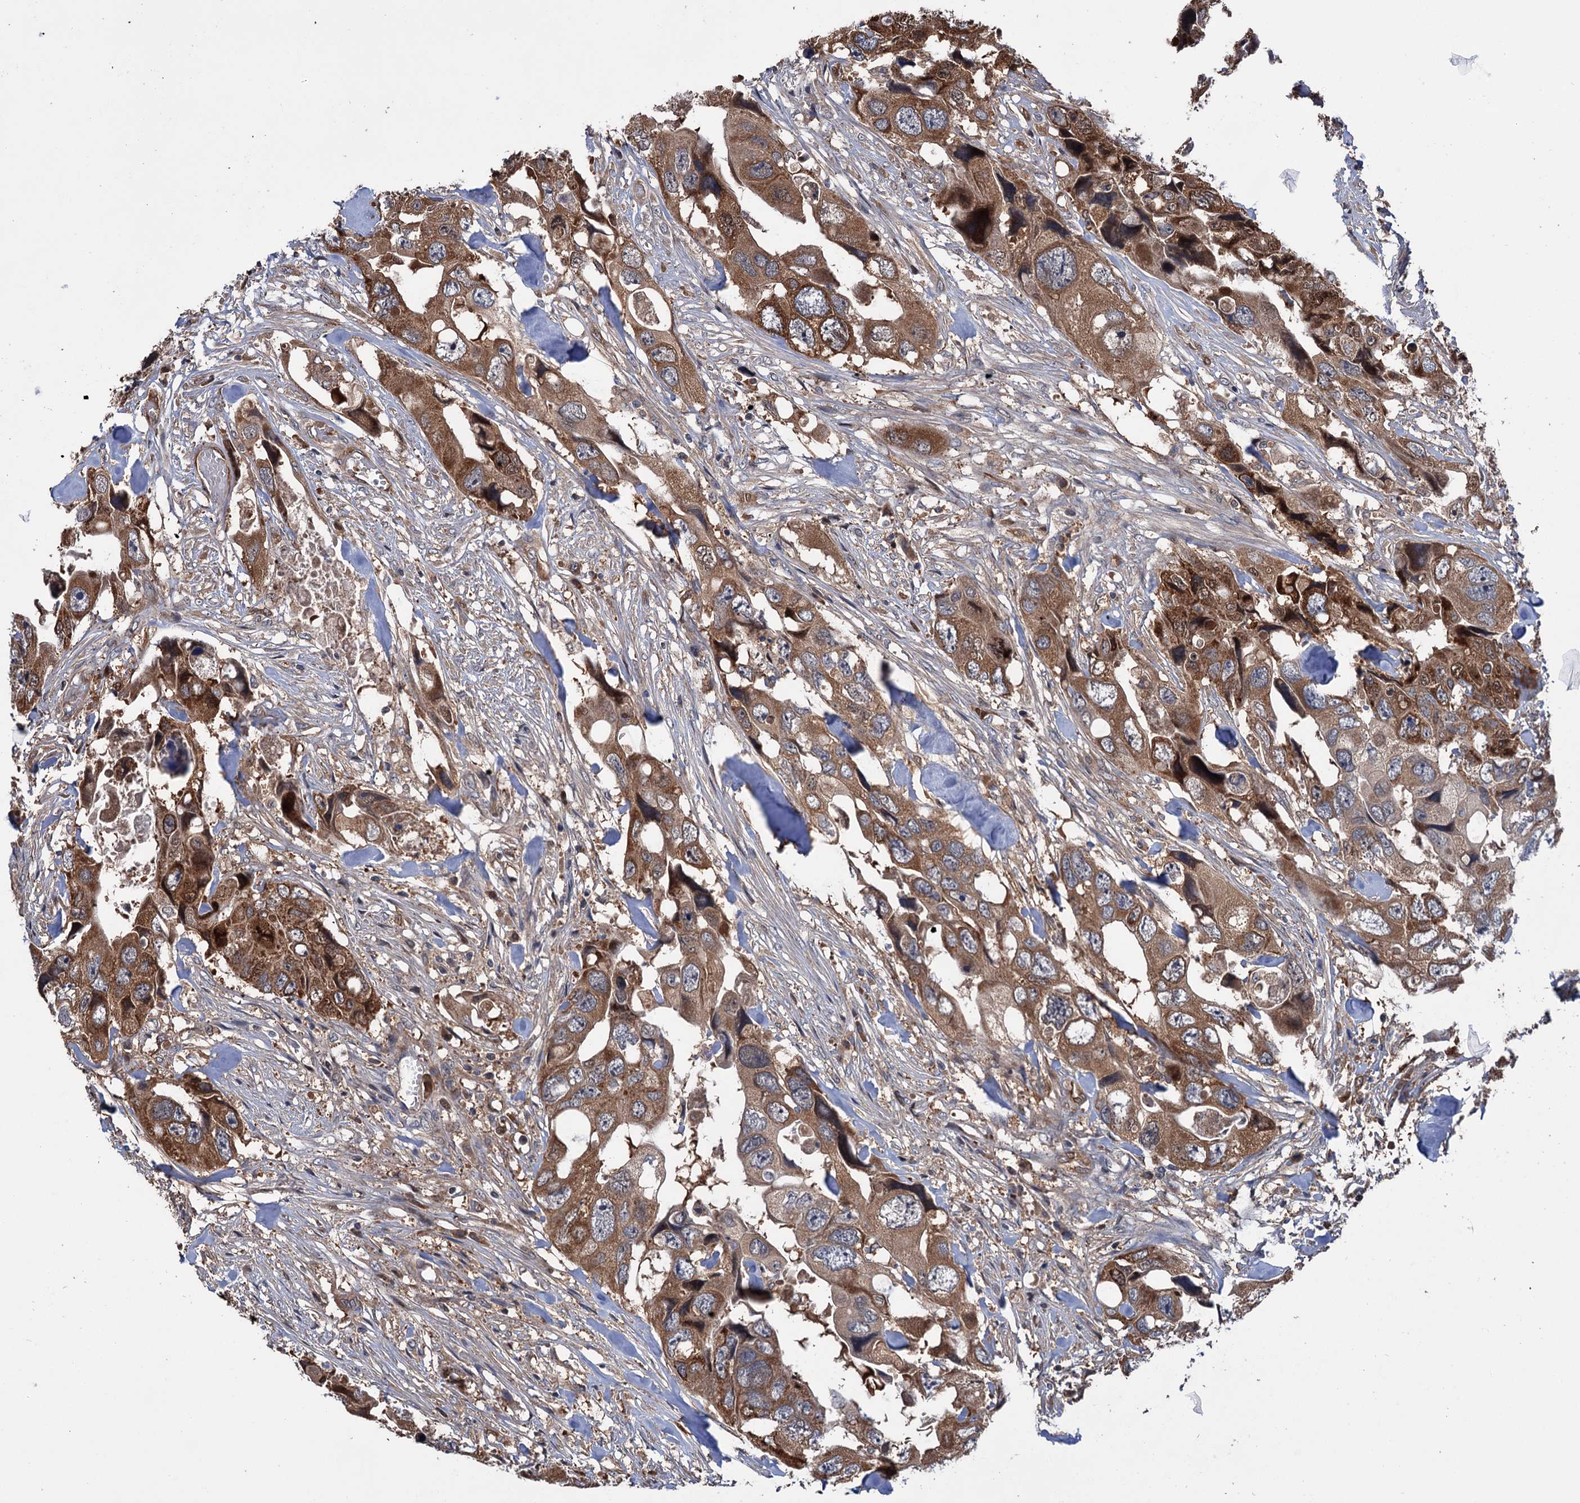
{"staining": {"intensity": "moderate", "quantity": ">75%", "location": "cytoplasmic/membranous"}, "tissue": "colorectal cancer", "cell_type": "Tumor cells", "image_type": "cancer", "snomed": [{"axis": "morphology", "description": "Adenocarcinoma, NOS"}, {"axis": "topography", "description": "Rectum"}], "caption": "About >75% of tumor cells in colorectal cancer exhibit moderate cytoplasmic/membranous protein expression as visualized by brown immunohistochemical staining.", "gene": "NCAPD2", "patient": {"sex": "male", "age": 57}}